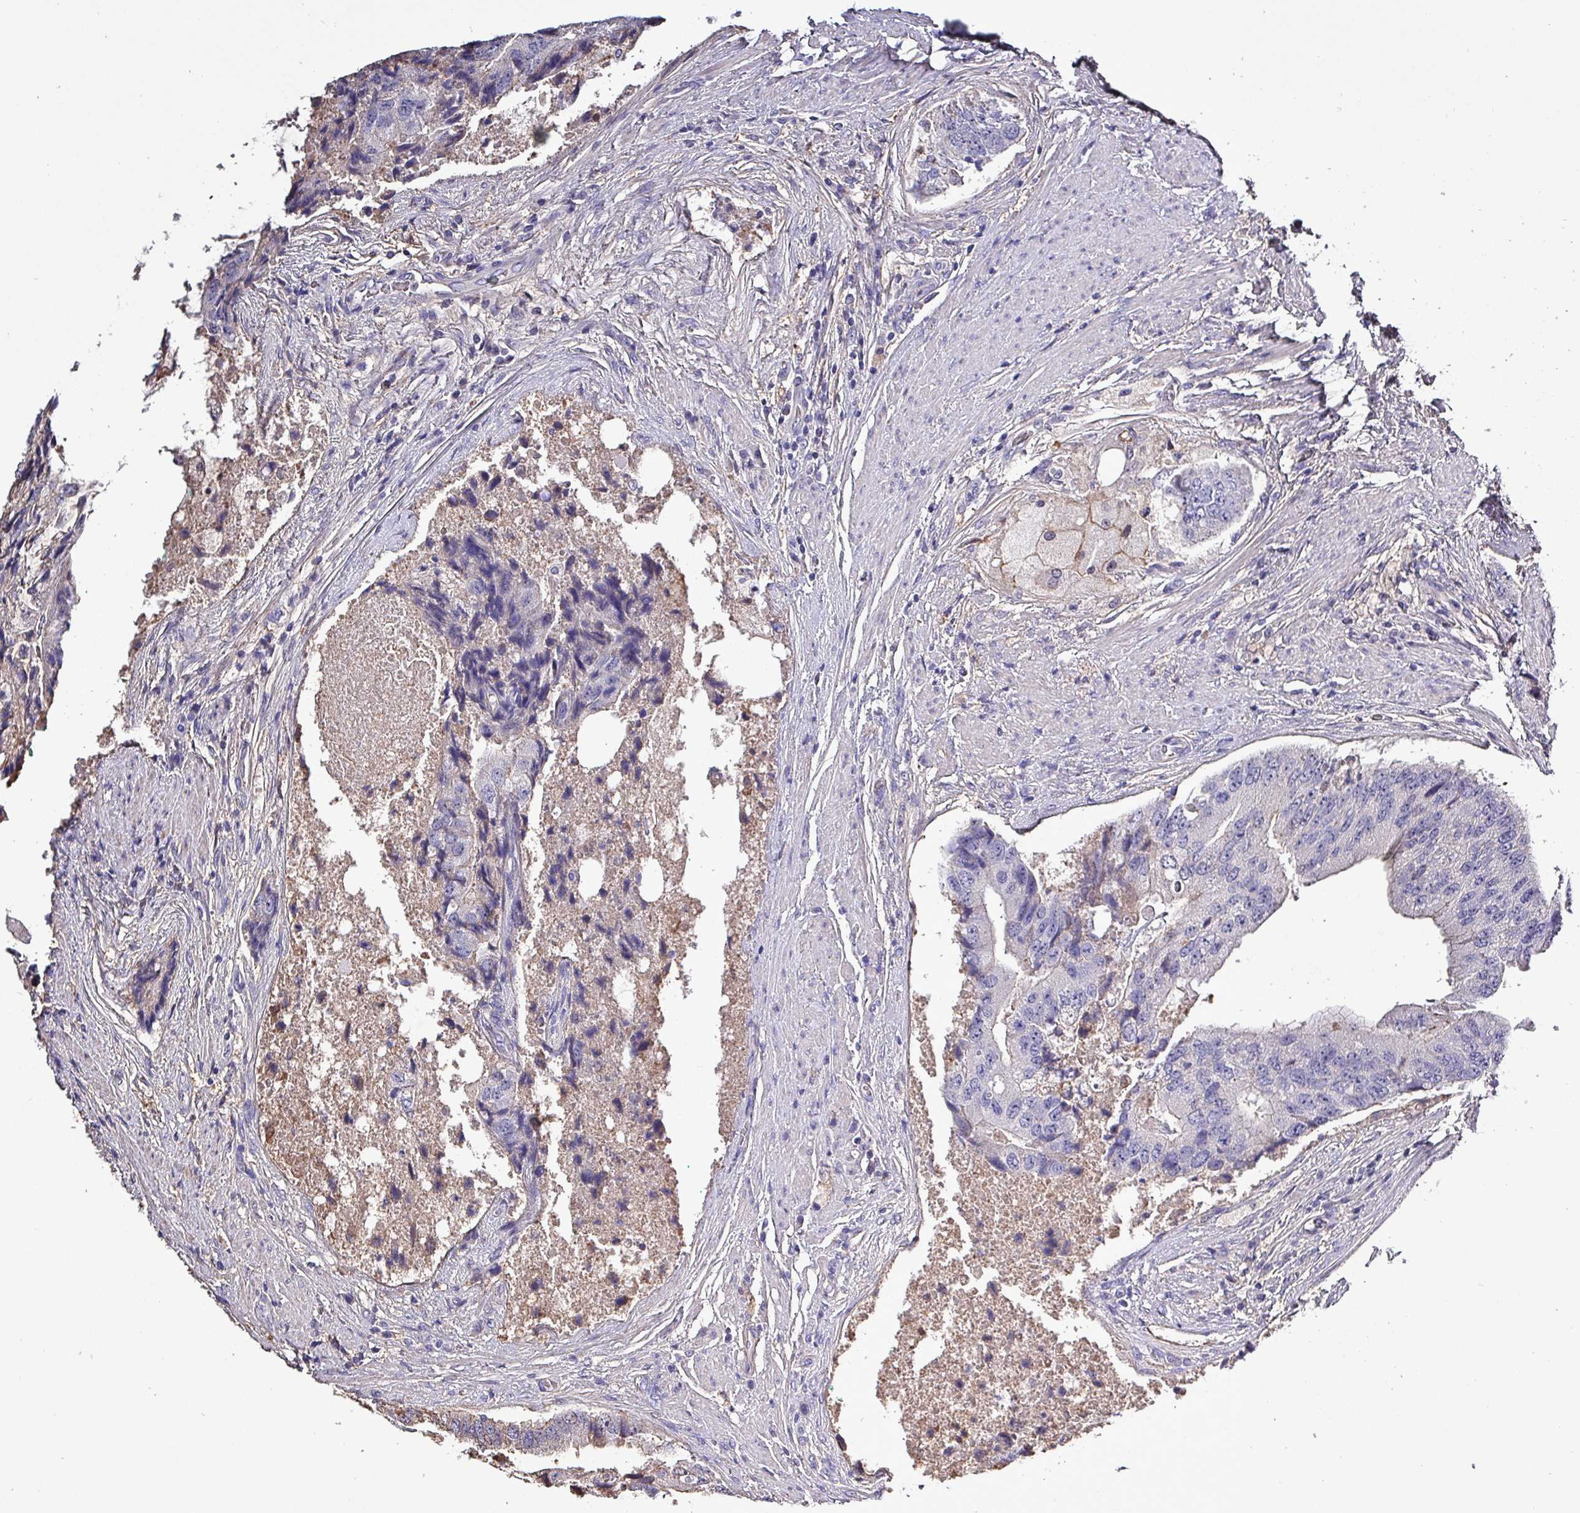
{"staining": {"intensity": "negative", "quantity": "none", "location": "none"}, "tissue": "prostate cancer", "cell_type": "Tumor cells", "image_type": "cancer", "snomed": [{"axis": "morphology", "description": "Adenocarcinoma, High grade"}, {"axis": "topography", "description": "Prostate"}], "caption": "Tumor cells show no significant positivity in high-grade adenocarcinoma (prostate).", "gene": "HTRA4", "patient": {"sex": "male", "age": 70}}